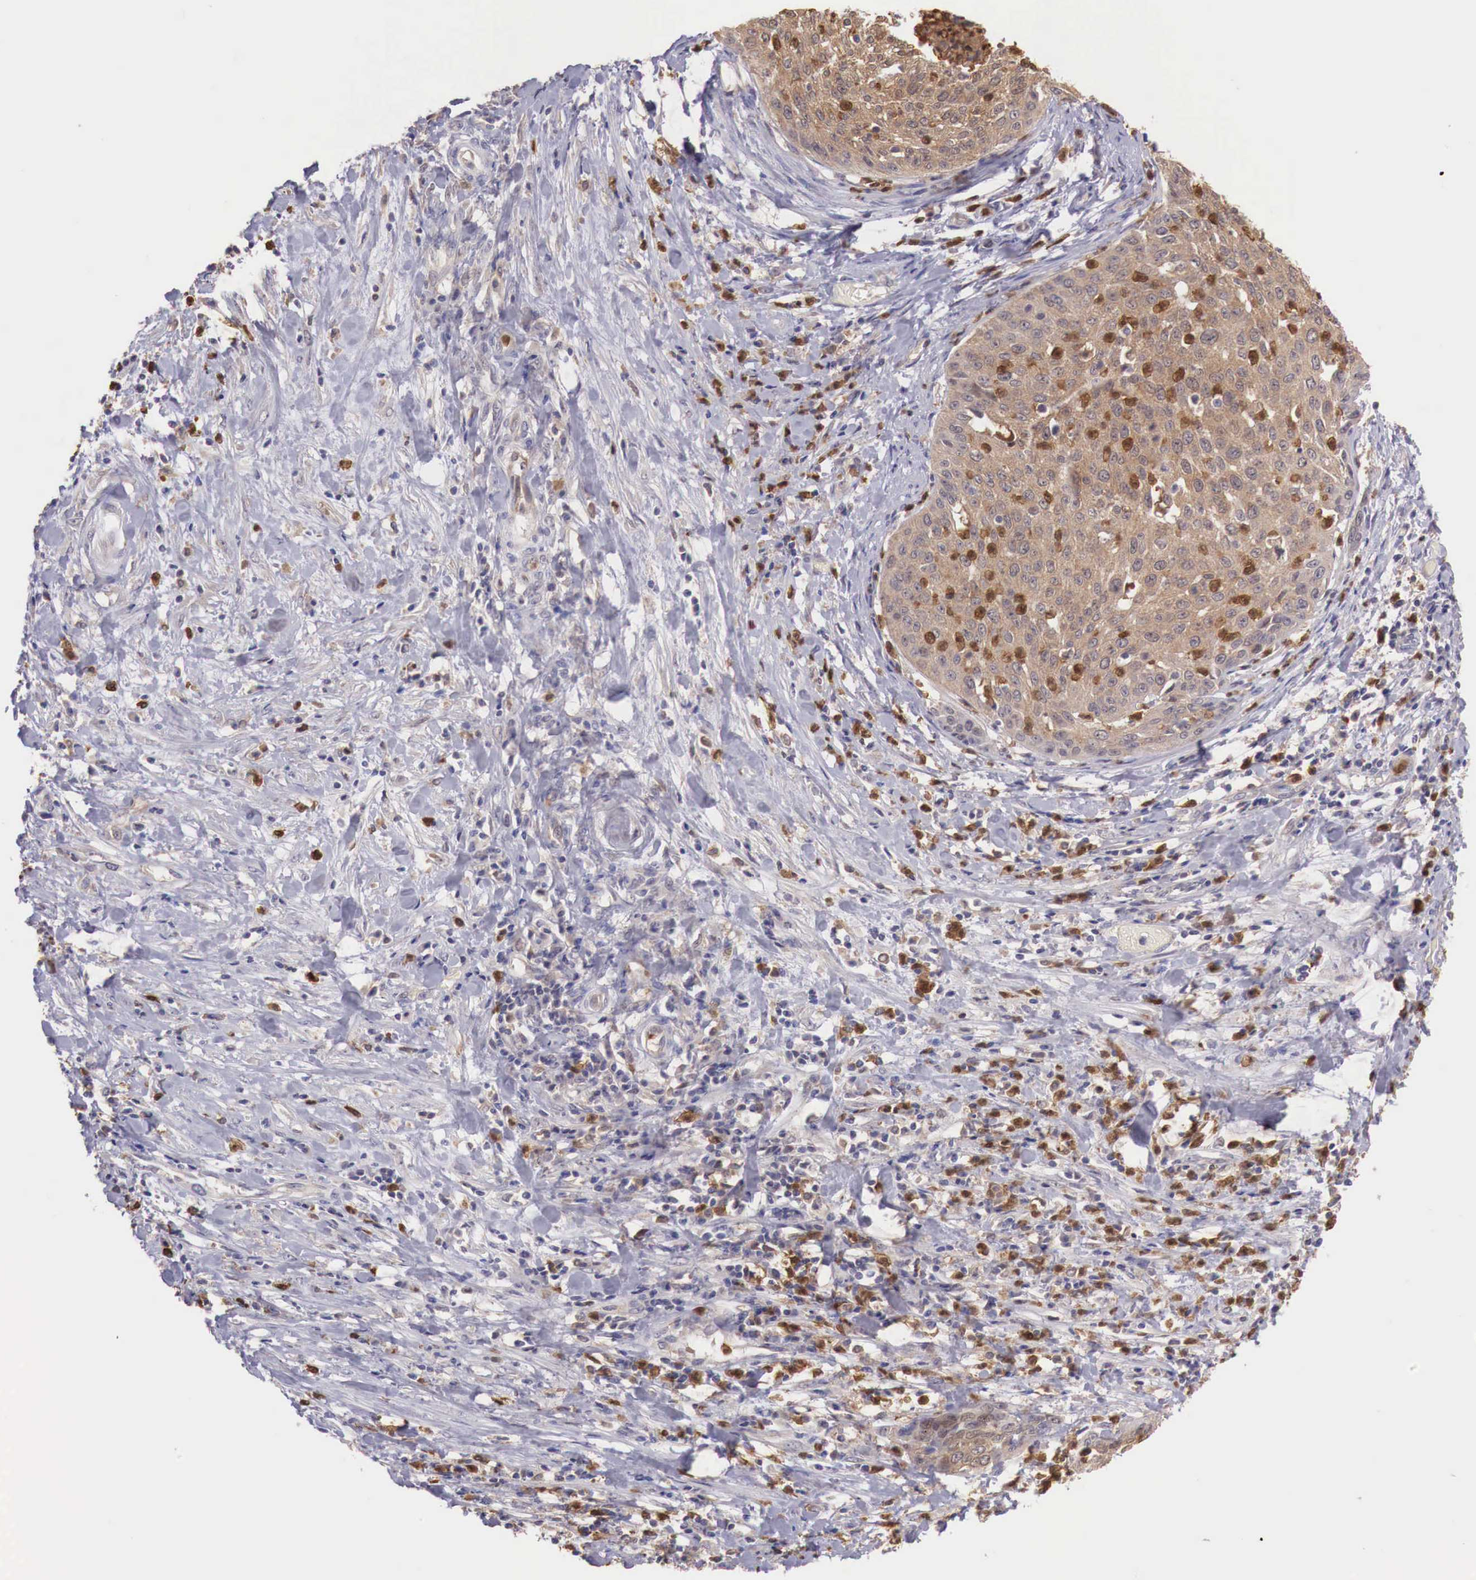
{"staining": {"intensity": "moderate", "quantity": ">75%", "location": "cytoplasmic/membranous"}, "tissue": "cervical cancer", "cell_type": "Tumor cells", "image_type": "cancer", "snomed": [{"axis": "morphology", "description": "Squamous cell carcinoma, NOS"}, {"axis": "topography", "description": "Cervix"}], "caption": "Brown immunohistochemical staining in human squamous cell carcinoma (cervical) demonstrates moderate cytoplasmic/membranous expression in about >75% of tumor cells.", "gene": "GAB2", "patient": {"sex": "female", "age": 41}}